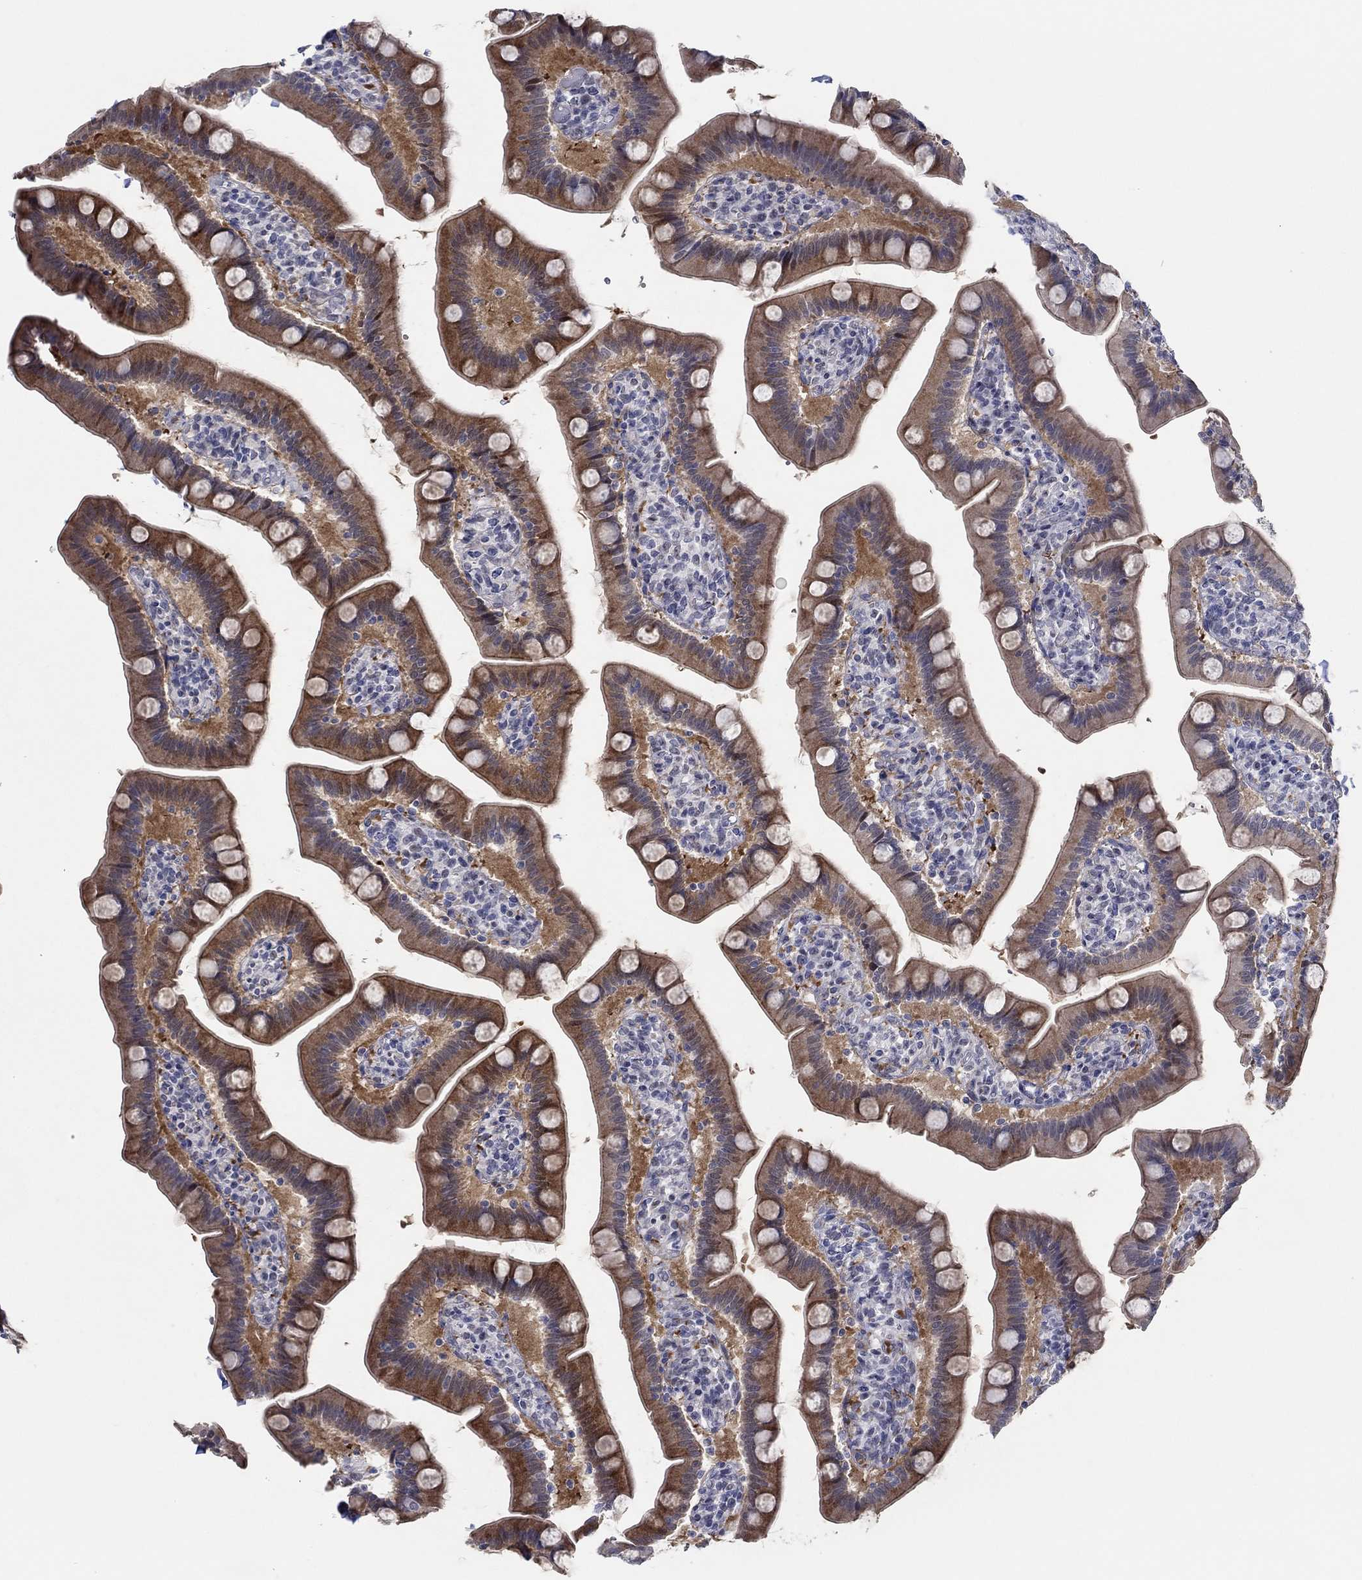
{"staining": {"intensity": "moderate", "quantity": ">75%", "location": "cytoplasmic/membranous"}, "tissue": "small intestine", "cell_type": "Glandular cells", "image_type": "normal", "snomed": [{"axis": "morphology", "description": "Normal tissue, NOS"}, {"axis": "topography", "description": "Small intestine"}], "caption": "This photomicrograph reveals normal small intestine stained with immunohistochemistry (IHC) to label a protein in brown. The cytoplasmic/membranous of glandular cells show moderate positivity for the protein. Nuclei are counter-stained blue.", "gene": "SLC34A1", "patient": {"sex": "male", "age": 66}}